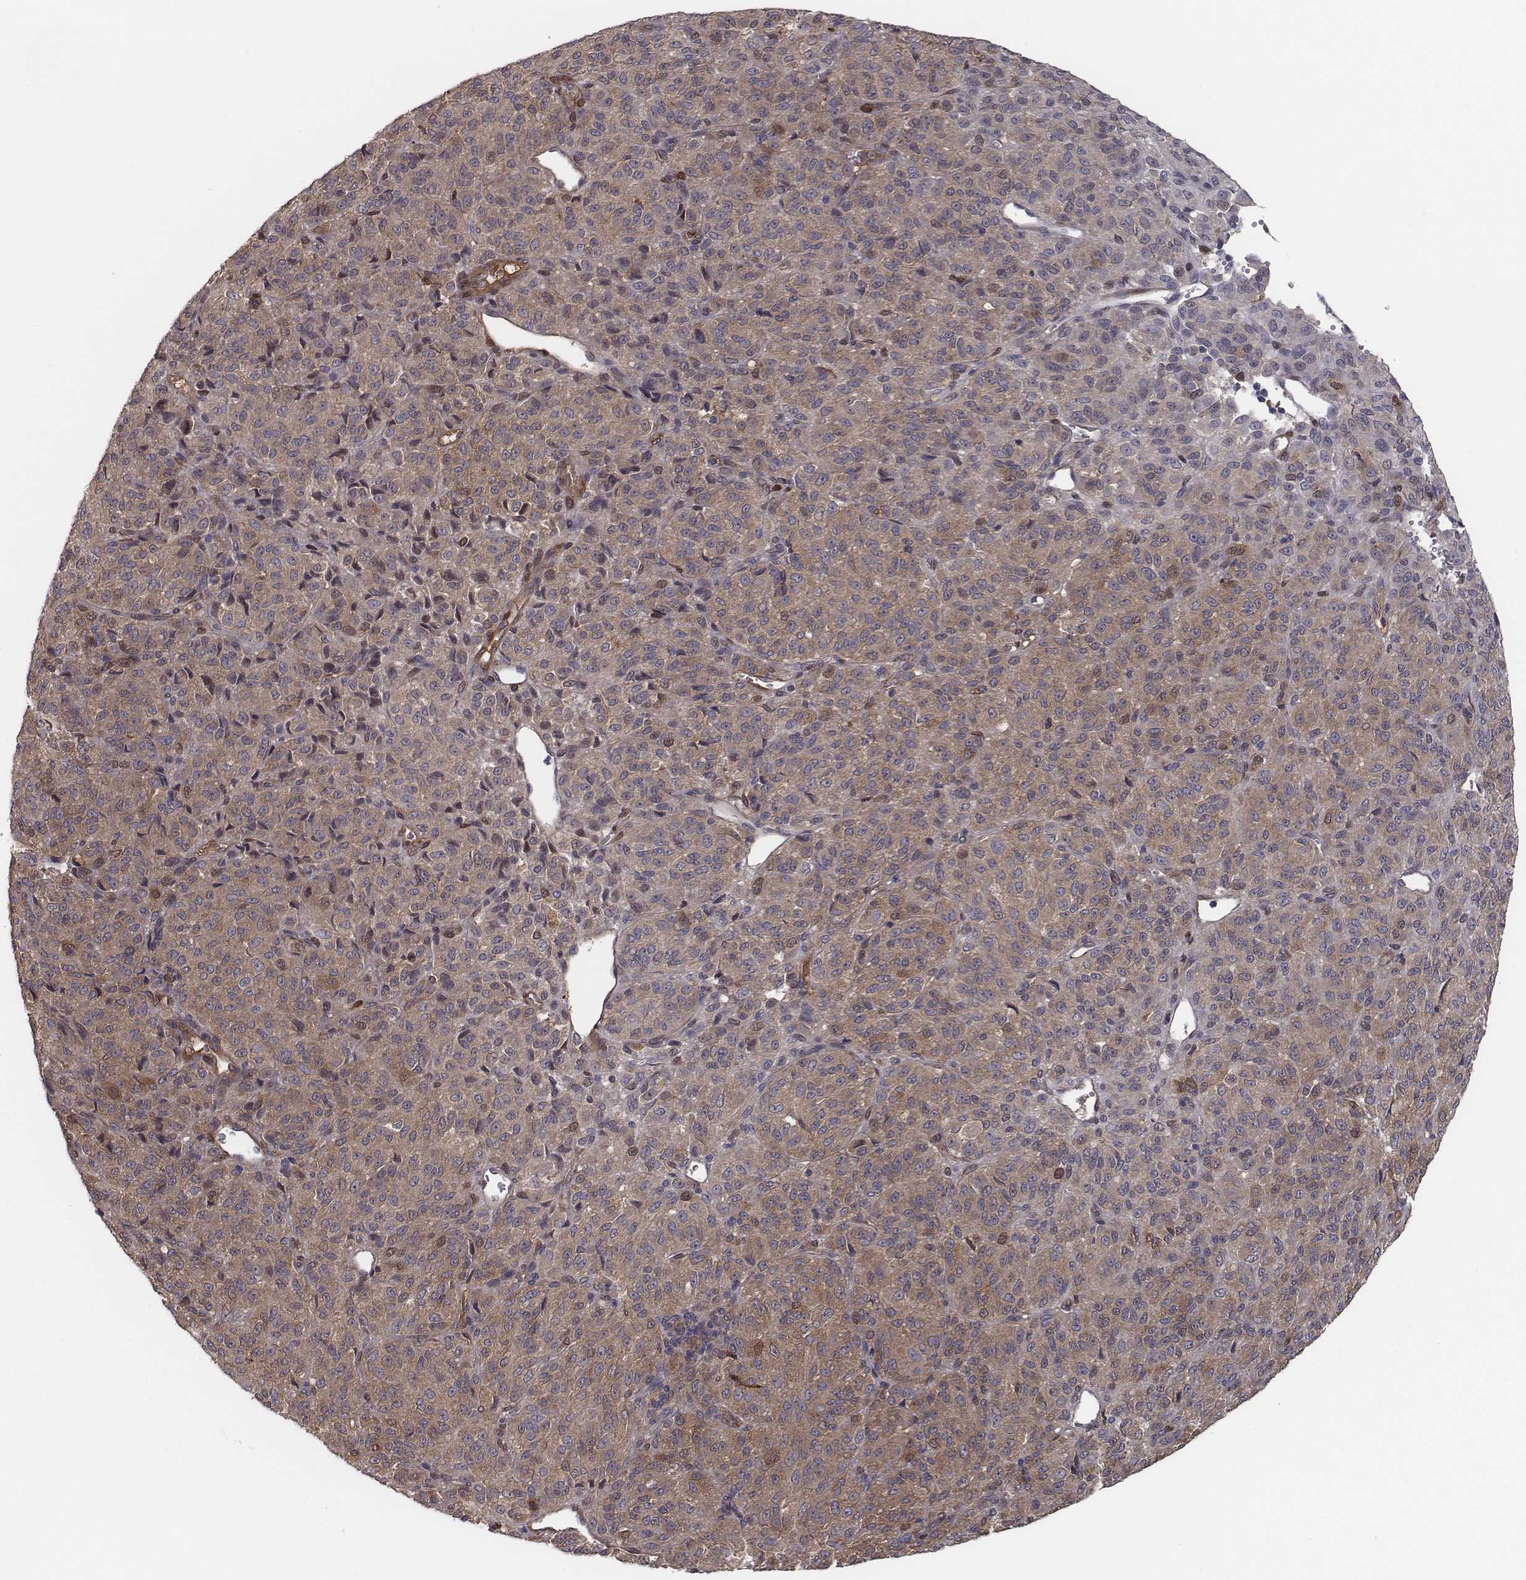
{"staining": {"intensity": "moderate", "quantity": ">75%", "location": "cytoplasmic/membranous"}, "tissue": "melanoma", "cell_type": "Tumor cells", "image_type": "cancer", "snomed": [{"axis": "morphology", "description": "Malignant melanoma, Metastatic site"}, {"axis": "topography", "description": "Brain"}], "caption": "Melanoma was stained to show a protein in brown. There is medium levels of moderate cytoplasmic/membranous staining in approximately >75% of tumor cells. (IHC, brightfield microscopy, high magnification).", "gene": "ISYNA1", "patient": {"sex": "female", "age": 56}}